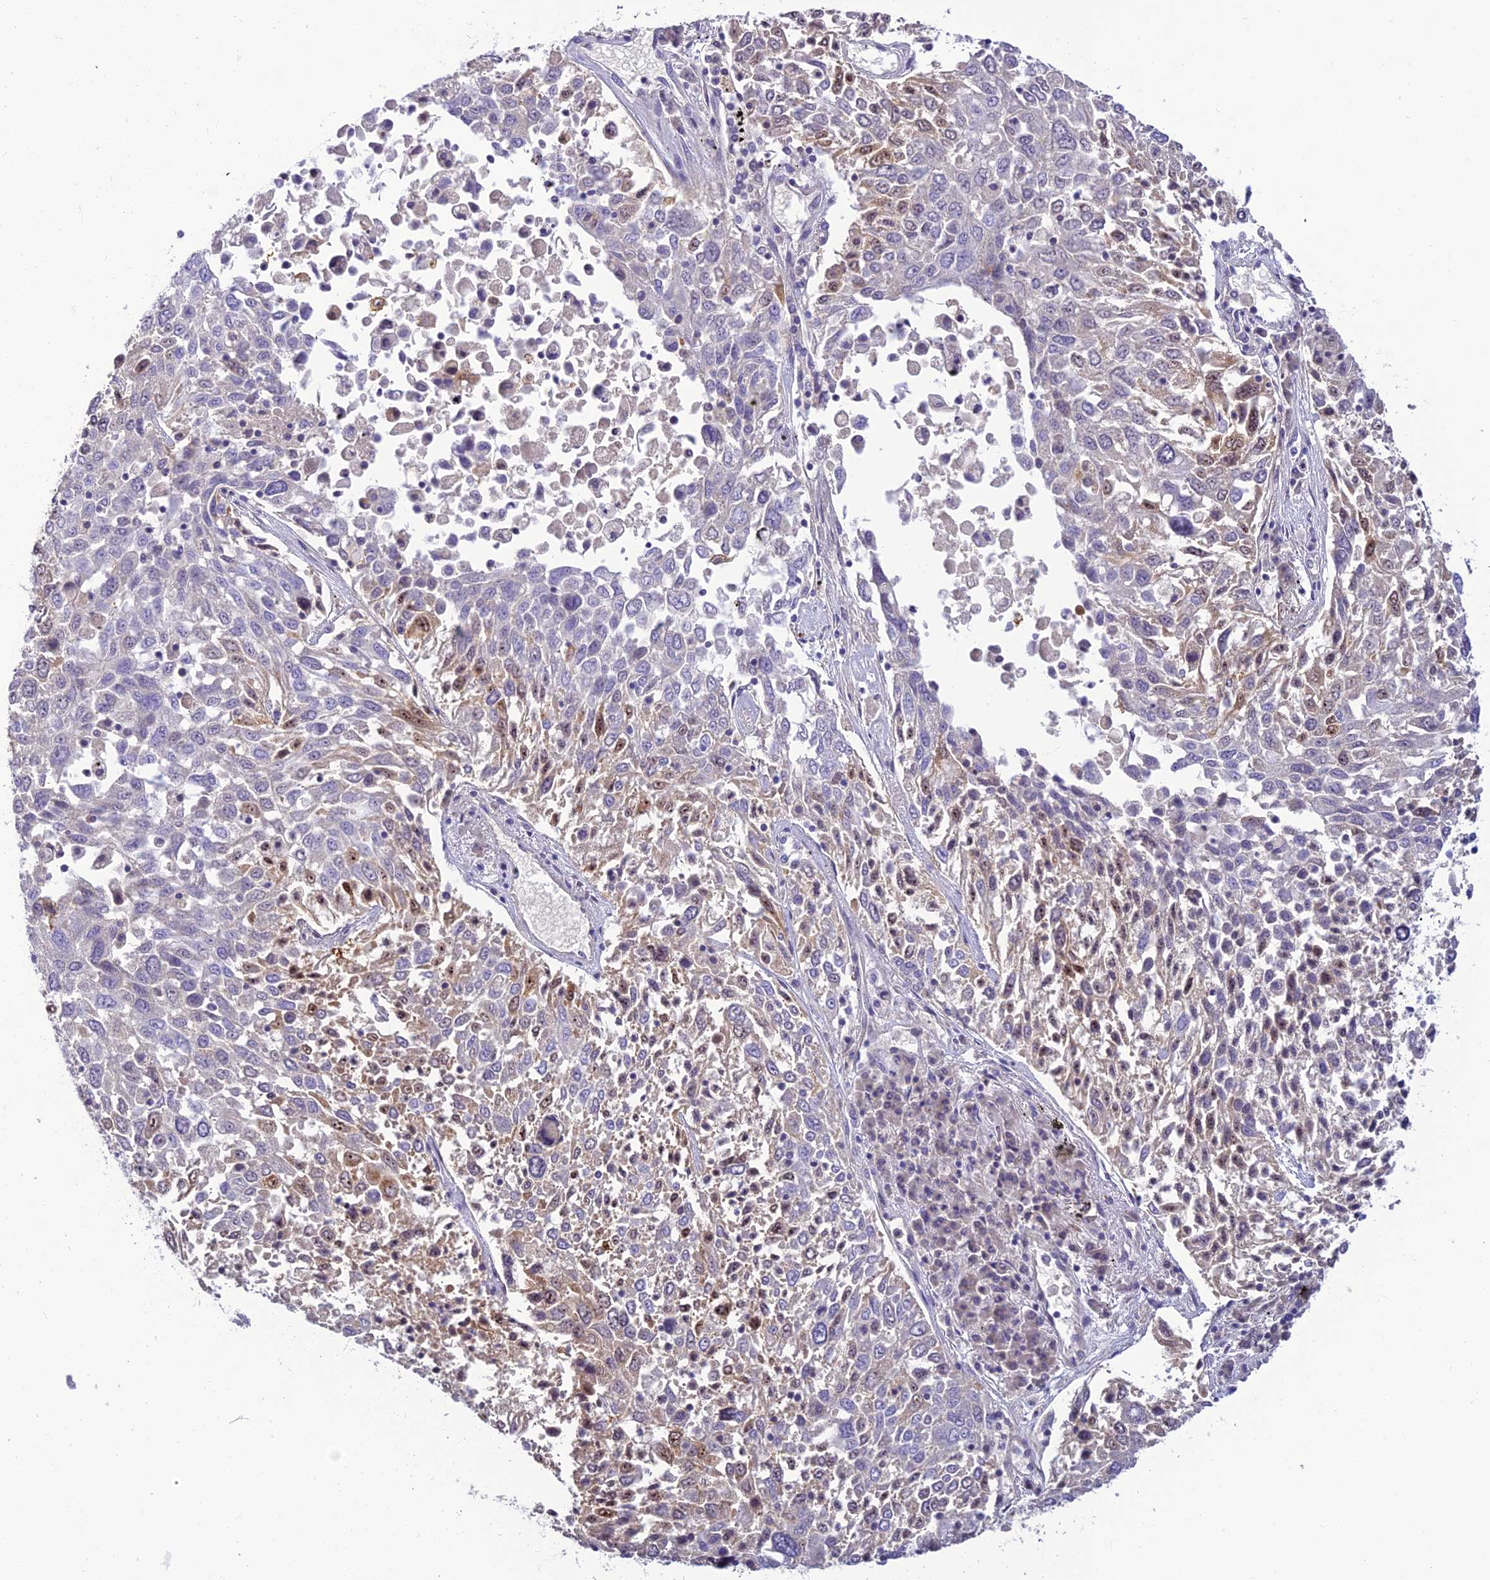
{"staining": {"intensity": "moderate", "quantity": "<25%", "location": "cytoplasmic/membranous,nuclear"}, "tissue": "lung cancer", "cell_type": "Tumor cells", "image_type": "cancer", "snomed": [{"axis": "morphology", "description": "Squamous cell carcinoma, NOS"}, {"axis": "topography", "description": "Lung"}], "caption": "Tumor cells exhibit moderate cytoplasmic/membranous and nuclear positivity in approximately <25% of cells in lung cancer.", "gene": "CLIP4", "patient": {"sex": "male", "age": 65}}